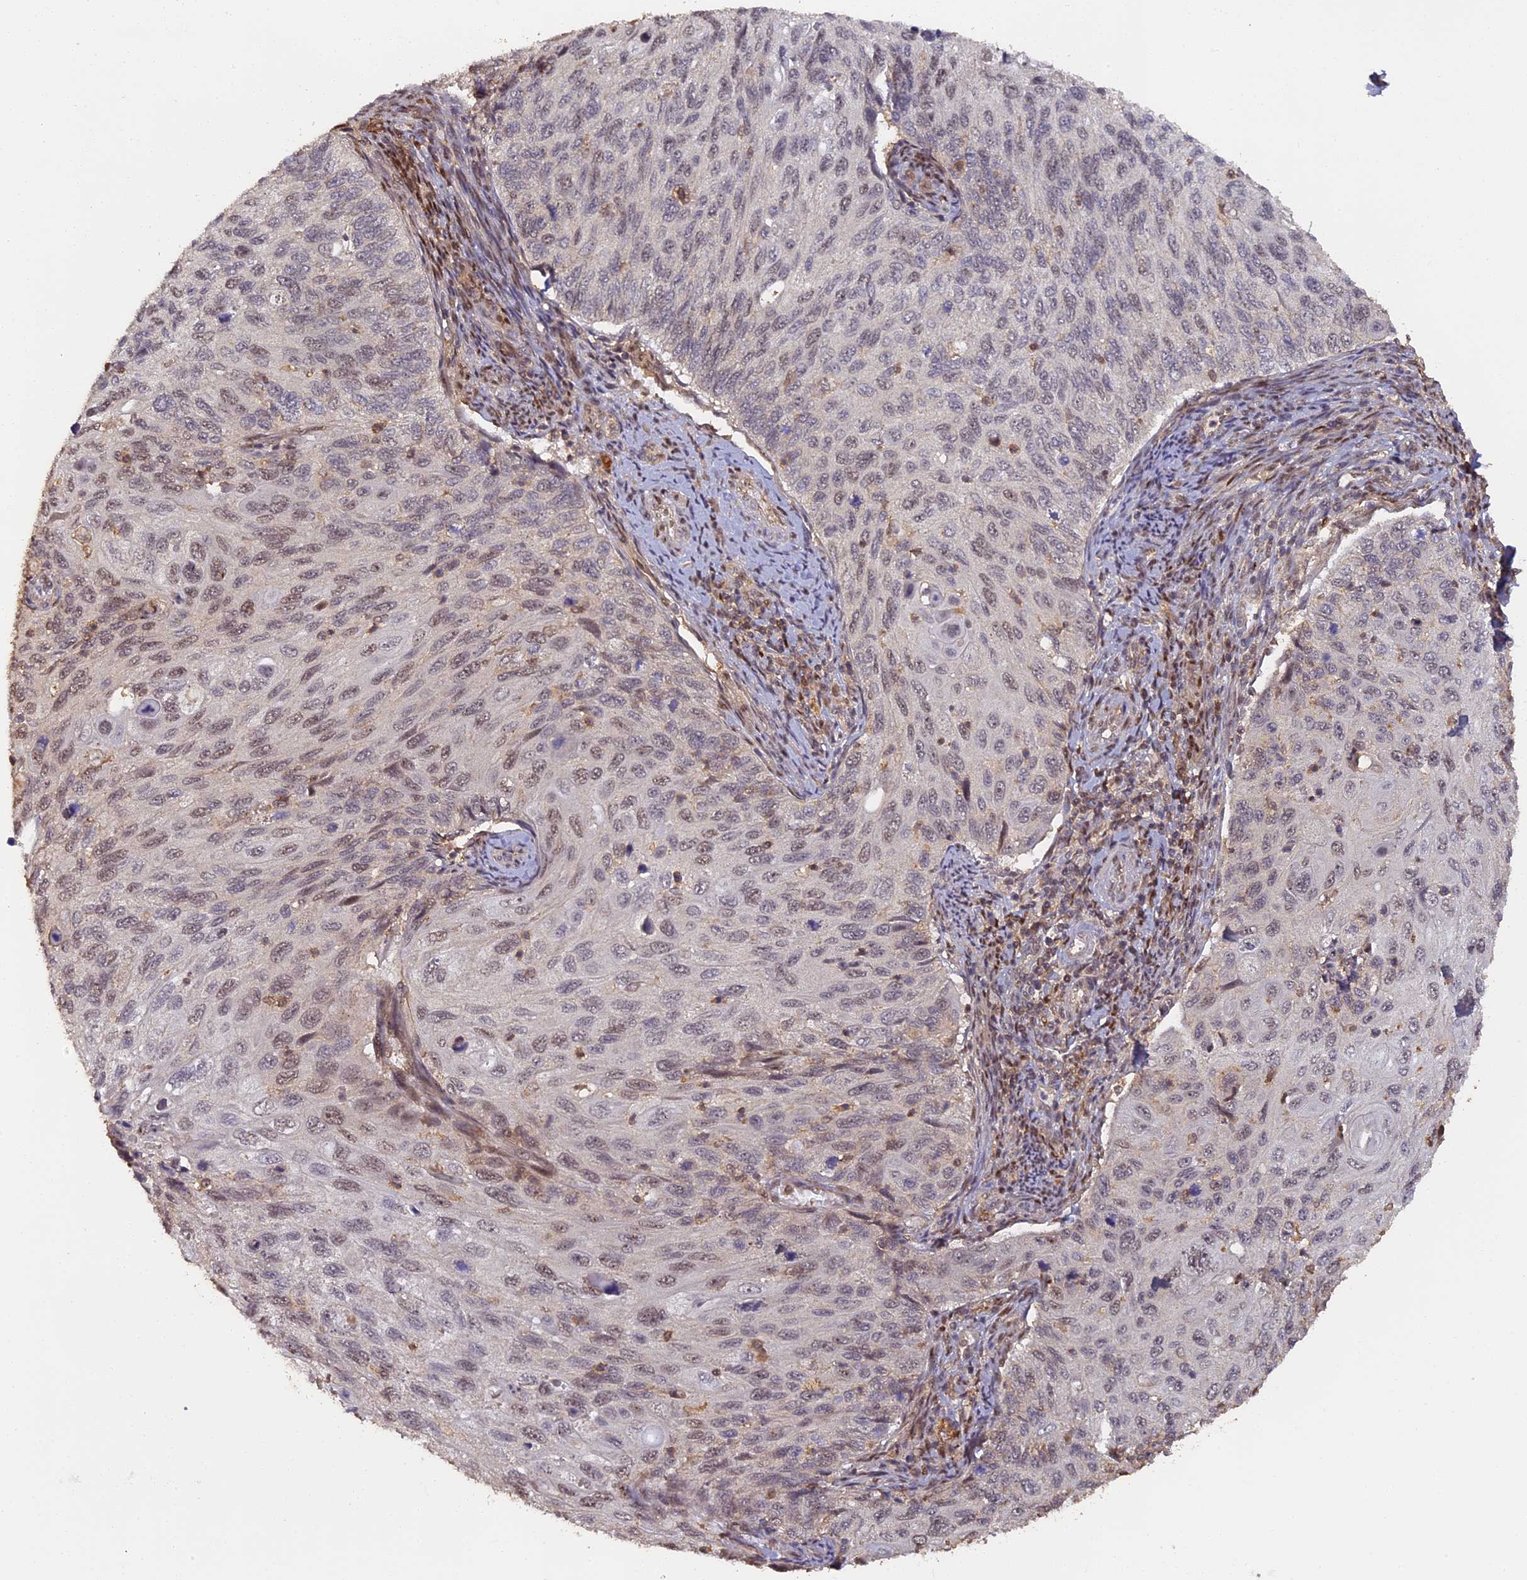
{"staining": {"intensity": "moderate", "quantity": "<25%", "location": "nuclear"}, "tissue": "cervical cancer", "cell_type": "Tumor cells", "image_type": "cancer", "snomed": [{"axis": "morphology", "description": "Squamous cell carcinoma, NOS"}, {"axis": "topography", "description": "Cervix"}], "caption": "Protein analysis of cervical squamous cell carcinoma tissue exhibits moderate nuclear staining in about <25% of tumor cells.", "gene": "MYBL2", "patient": {"sex": "female", "age": 70}}